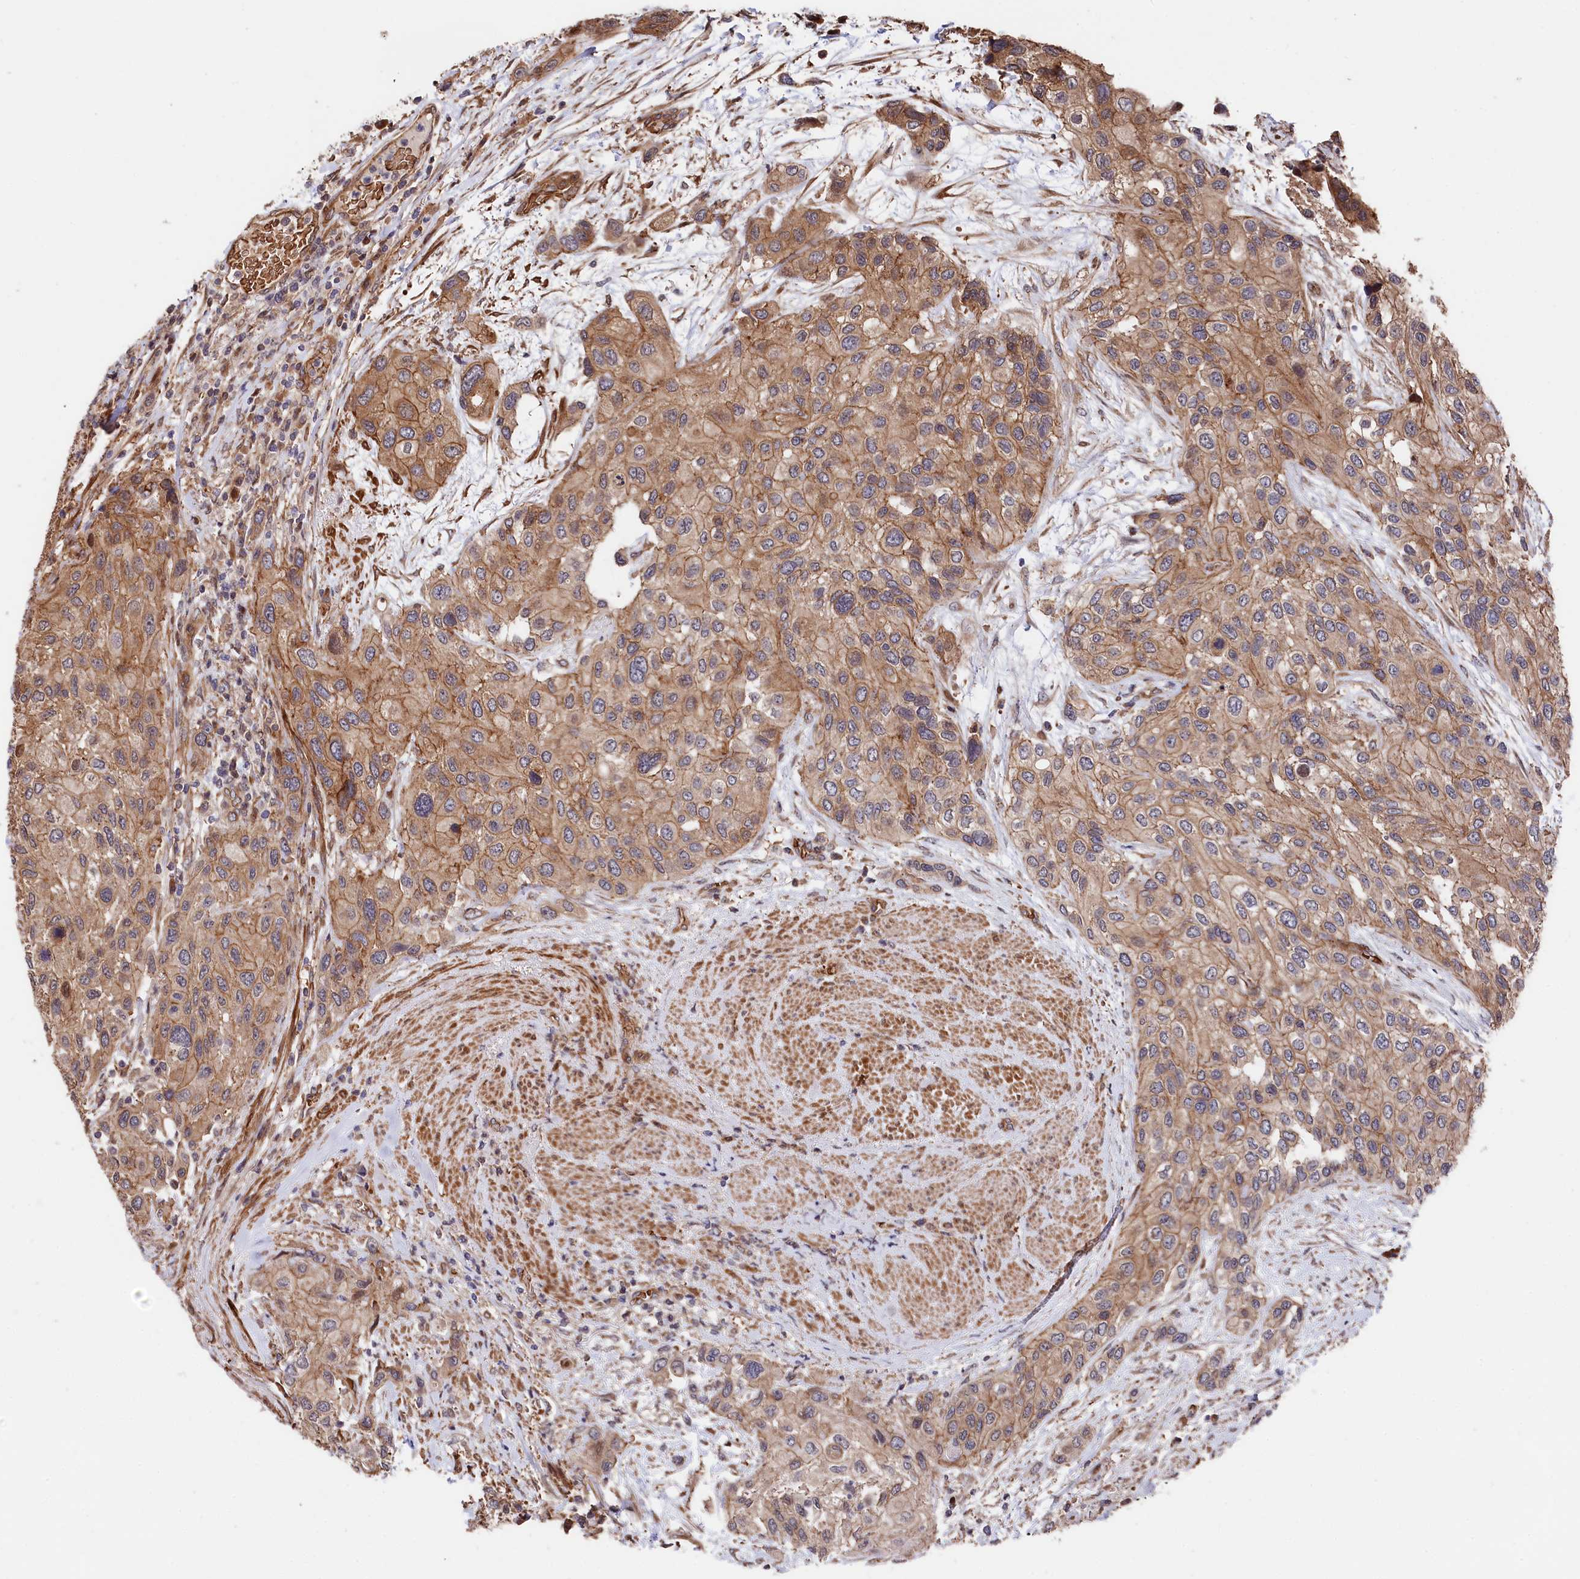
{"staining": {"intensity": "moderate", "quantity": ">75%", "location": "cytoplasmic/membranous"}, "tissue": "urothelial cancer", "cell_type": "Tumor cells", "image_type": "cancer", "snomed": [{"axis": "morphology", "description": "Normal tissue, NOS"}, {"axis": "morphology", "description": "Urothelial carcinoma, High grade"}, {"axis": "topography", "description": "Vascular tissue"}, {"axis": "topography", "description": "Urinary bladder"}], "caption": "A histopathology image of human urothelial carcinoma (high-grade) stained for a protein reveals moderate cytoplasmic/membranous brown staining in tumor cells. The protein of interest is stained brown, and the nuclei are stained in blue (DAB (3,3'-diaminobenzidine) IHC with brightfield microscopy, high magnification).", "gene": "TNKS1BP1", "patient": {"sex": "female", "age": 56}}